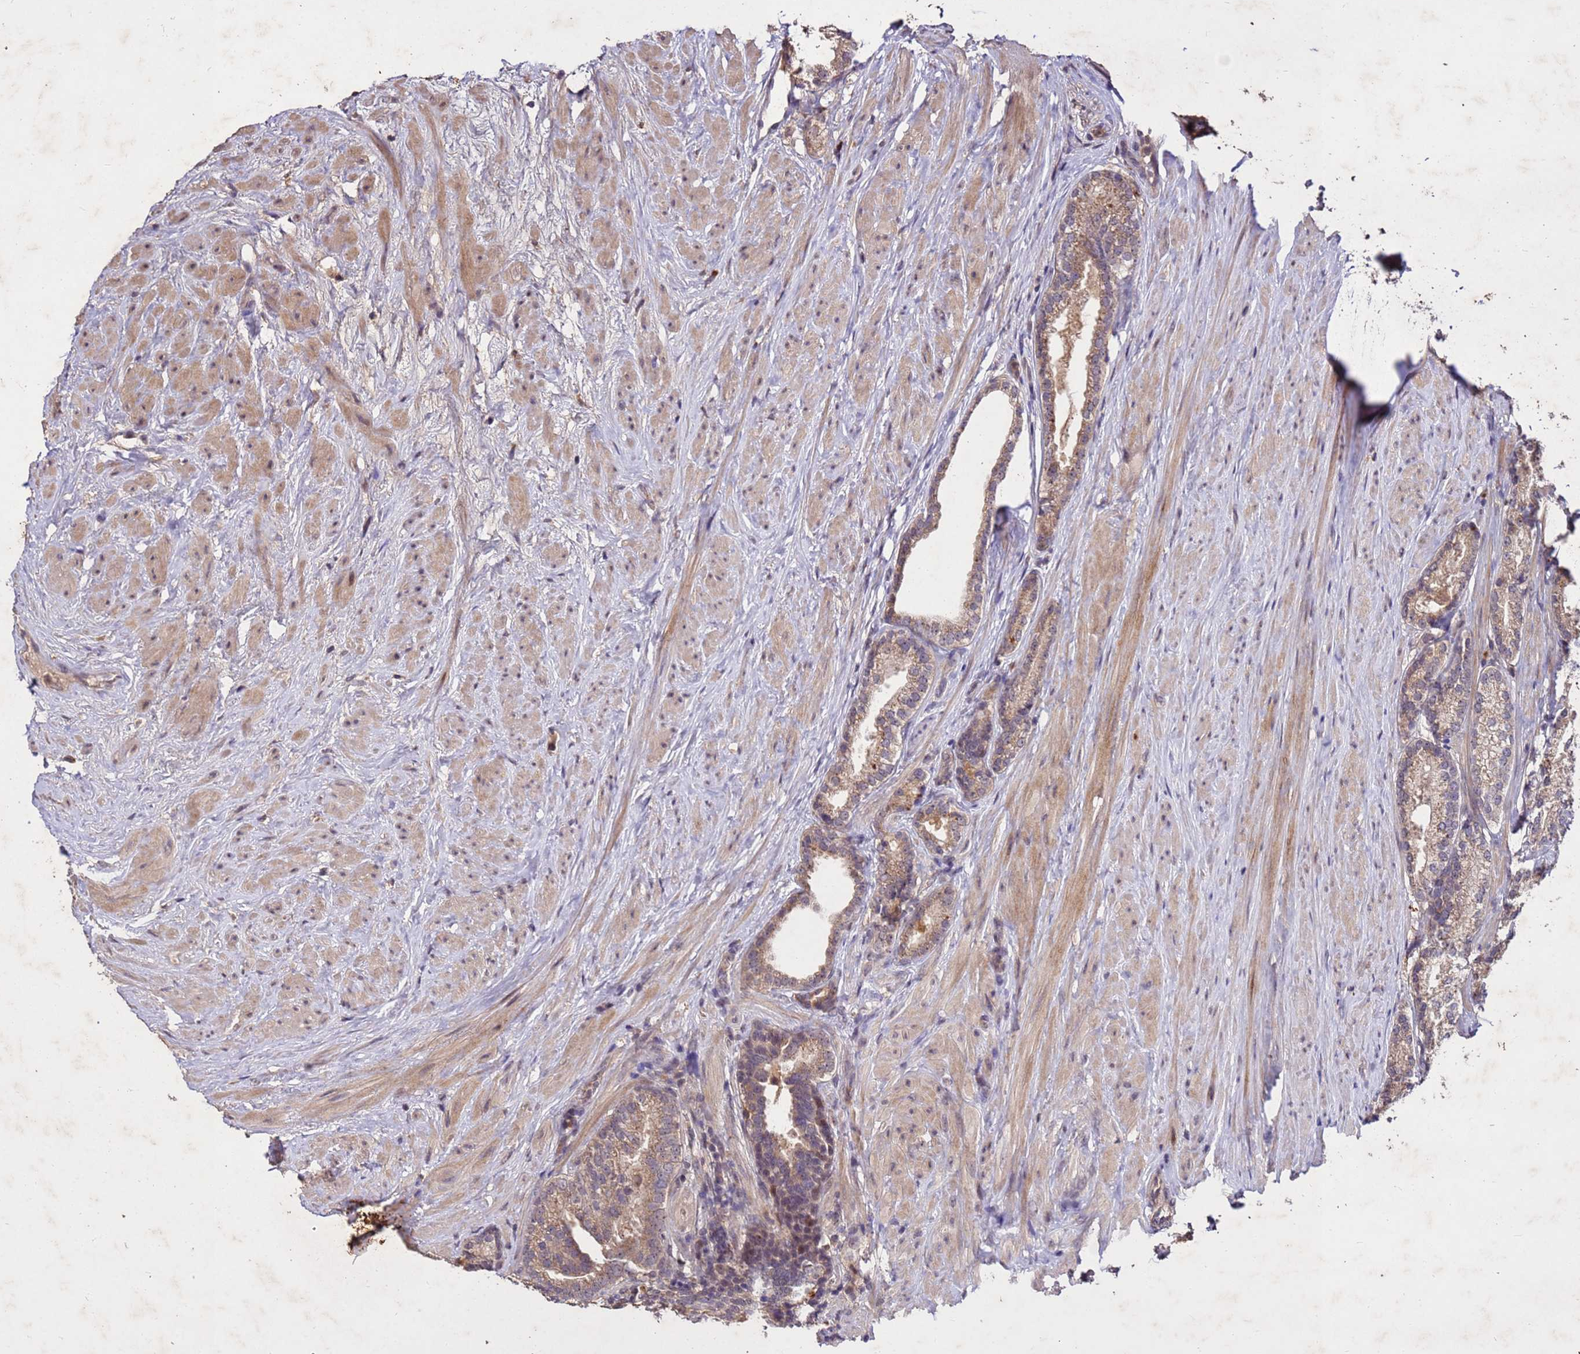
{"staining": {"intensity": "weak", "quantity": ">75%", "location": "cytoplasmic/membranous"}, "tissue": "prostate cancer", "cell_type": "Tumor cells", "image_type": "cancer", "snomed": [{"axis": "morphology", "description": "Adenocarcinoma, Low grade"}, {"axis": "topography", "description": "Prostate"}], "caption": "A histopathology image showing weak cytoplasmic/membranous expression in about >75% of tumor cells in low-grade adenocarcinoma (prostate), as visualized by brown immunohistochemical staining.", "gene": "TOR4A", "patient": {"sex": "male", "age": 68}}